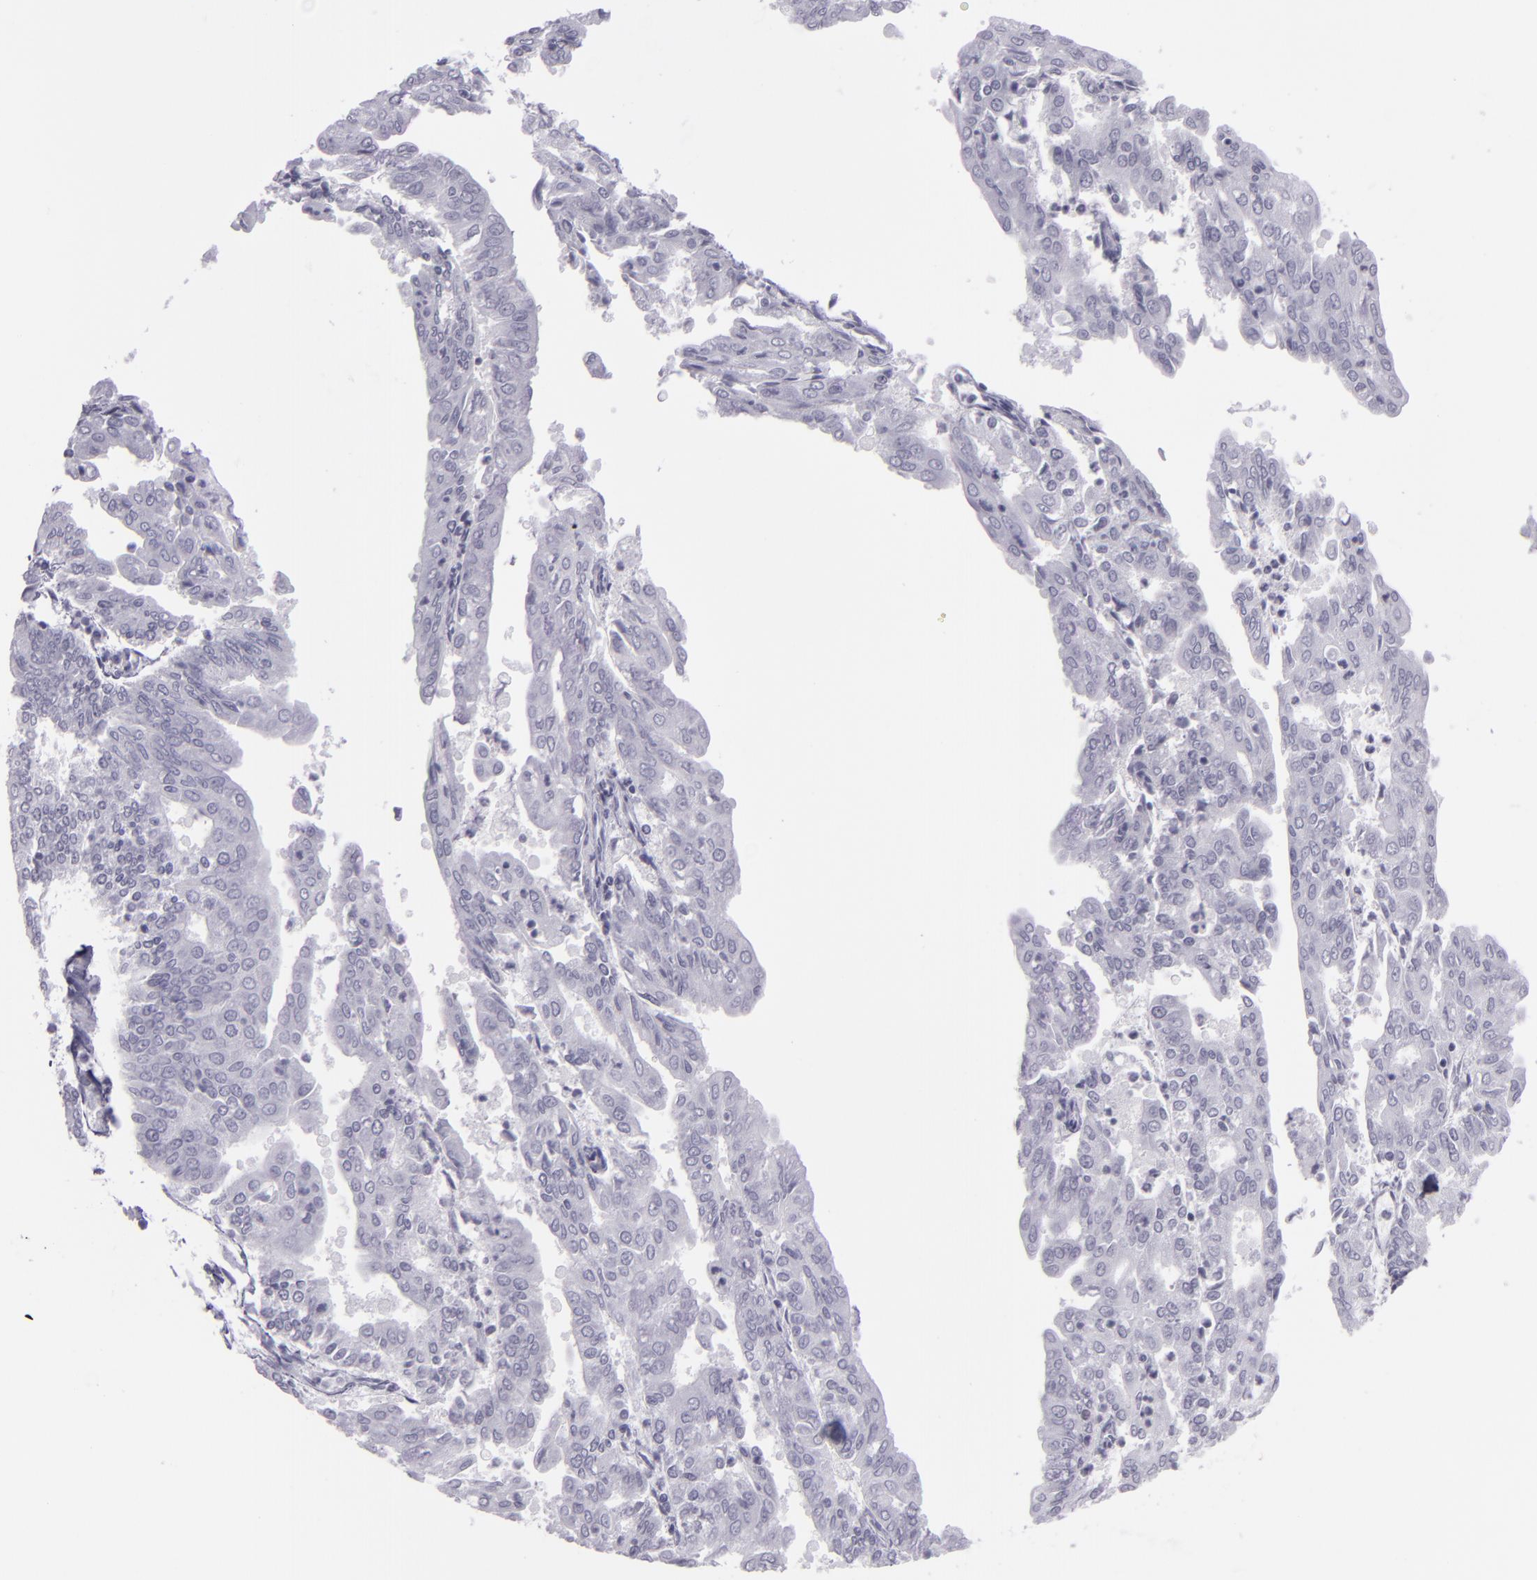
{"staining": {"intensity": "negative", "quantity": "none", "location": "none"}, "tissue": "endometrial cancer", "cell_type": "Tumor cells", "image_type": "cancer", "snomed": [{"axis": "morphology", "description": "Adenocarcinoma, NOS"}, {"axis": "topography", "description": "Endometrium"}], "caption": "Immunohistochemistry image of human adenocarcinoma (endometrial) stained for a protein (brown), which displays no expression in tumor cells. The staining was performed using DAB (3,3'-diaminobenzidine) to visualize the protein expression in brown, while the nuclei were stained in blue with hematoxylin (Magnification: 20x).", "gene": "MCM3", "patient": {"sex": "female", "age": 79}}